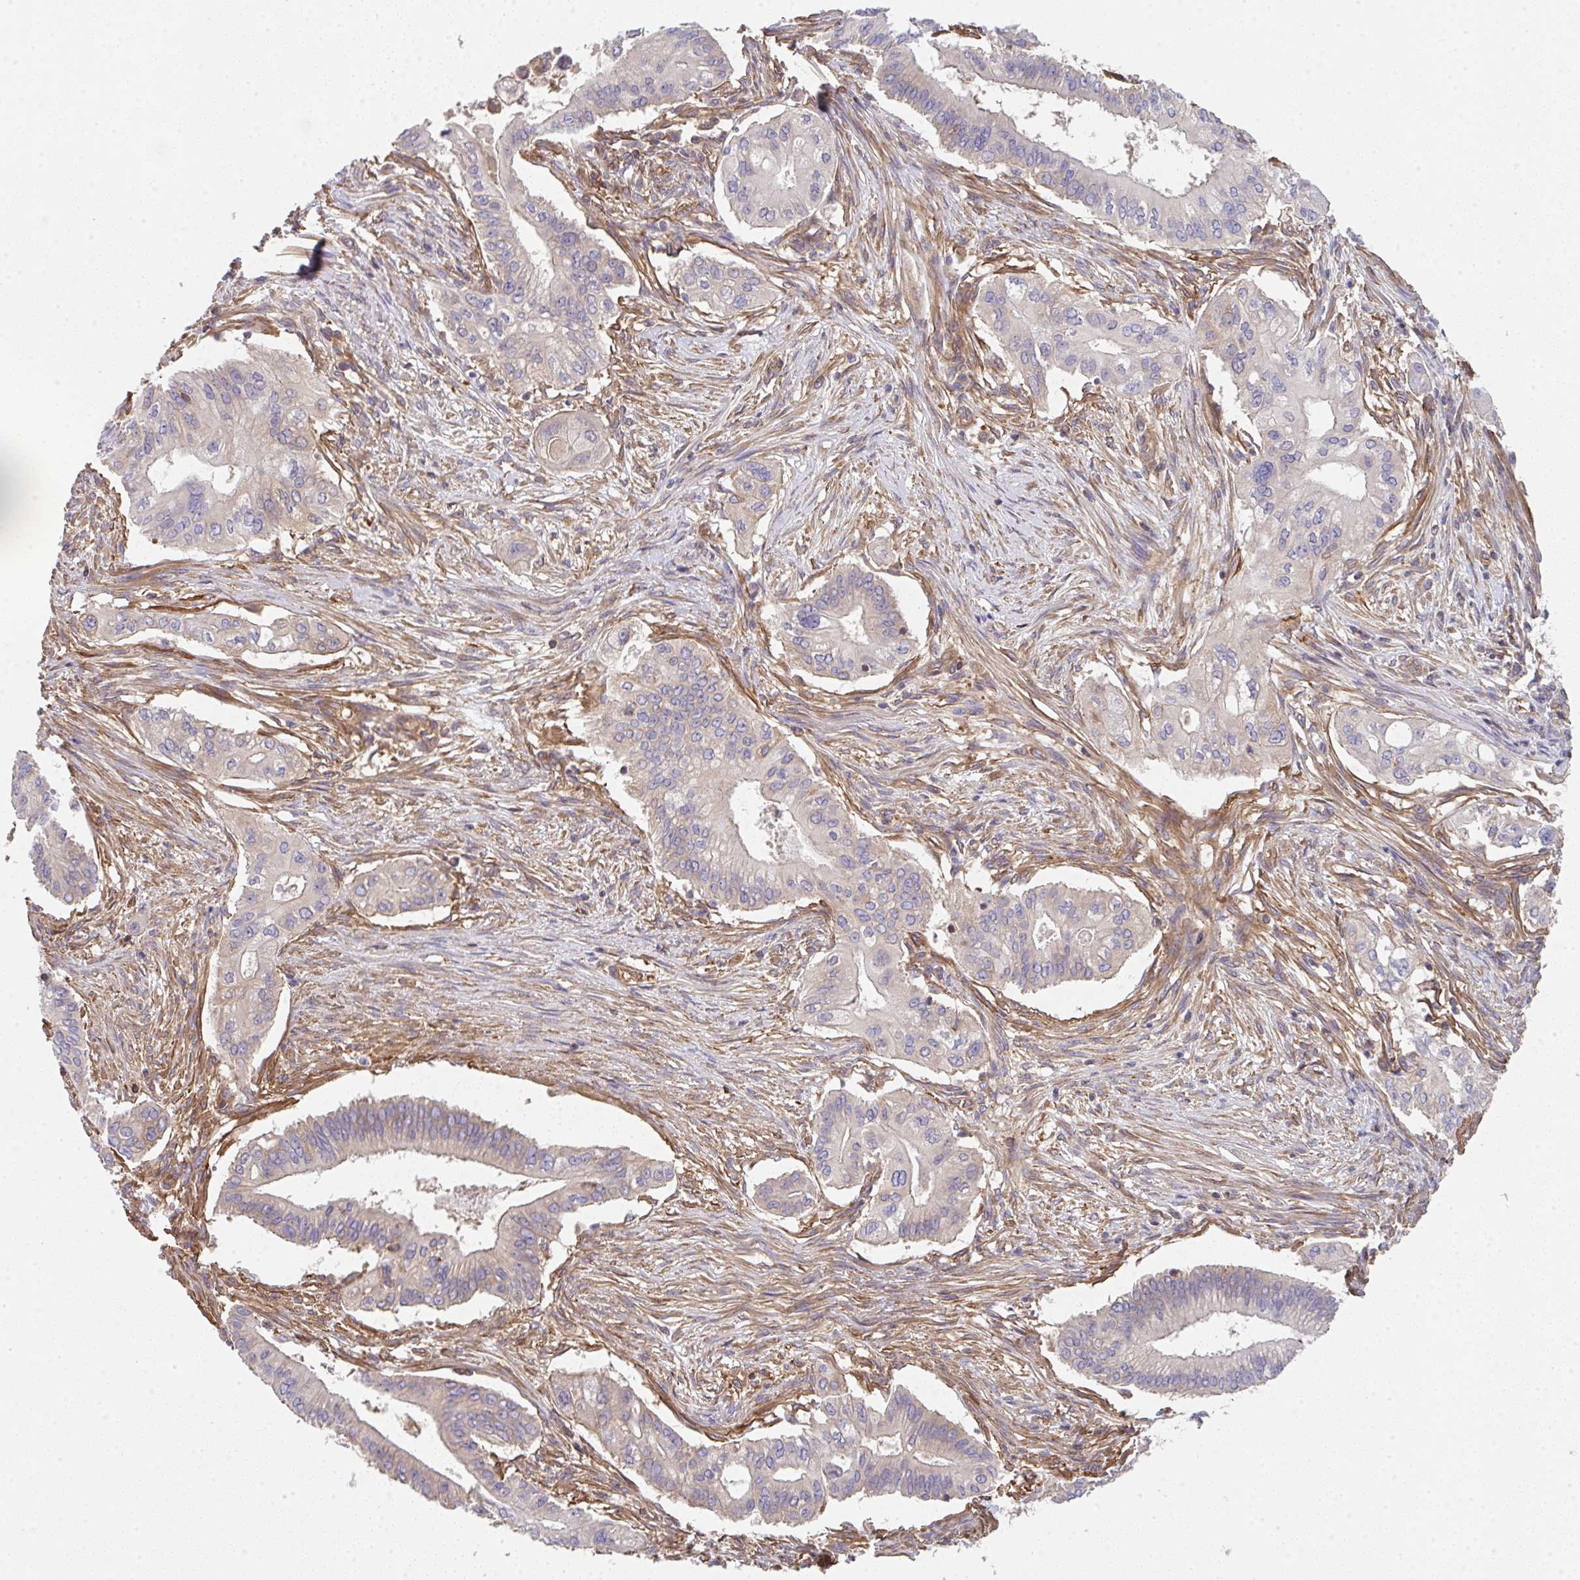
{"staining": {"intensity": "weak", "quantity": "<25%", "location": "cytoplasmic/membranous"}, "tissue": "pancreatic cancer", "cell_type": "Tumor cells", "image_type": "cancer", "snomed": [{"axis": "morphology", "description": "Adenocarcinoma, NOS"}, {"axis": "topography", "description": "Pancreas"}], "caption": "The immunohistochemistry (IHC) histopathology image has no significant expression in tumor cells of adenocarcinoma (pancreatic) tissue.", "gene": "TMEM229A", "patient": {"sex": "female", "age": 68}}